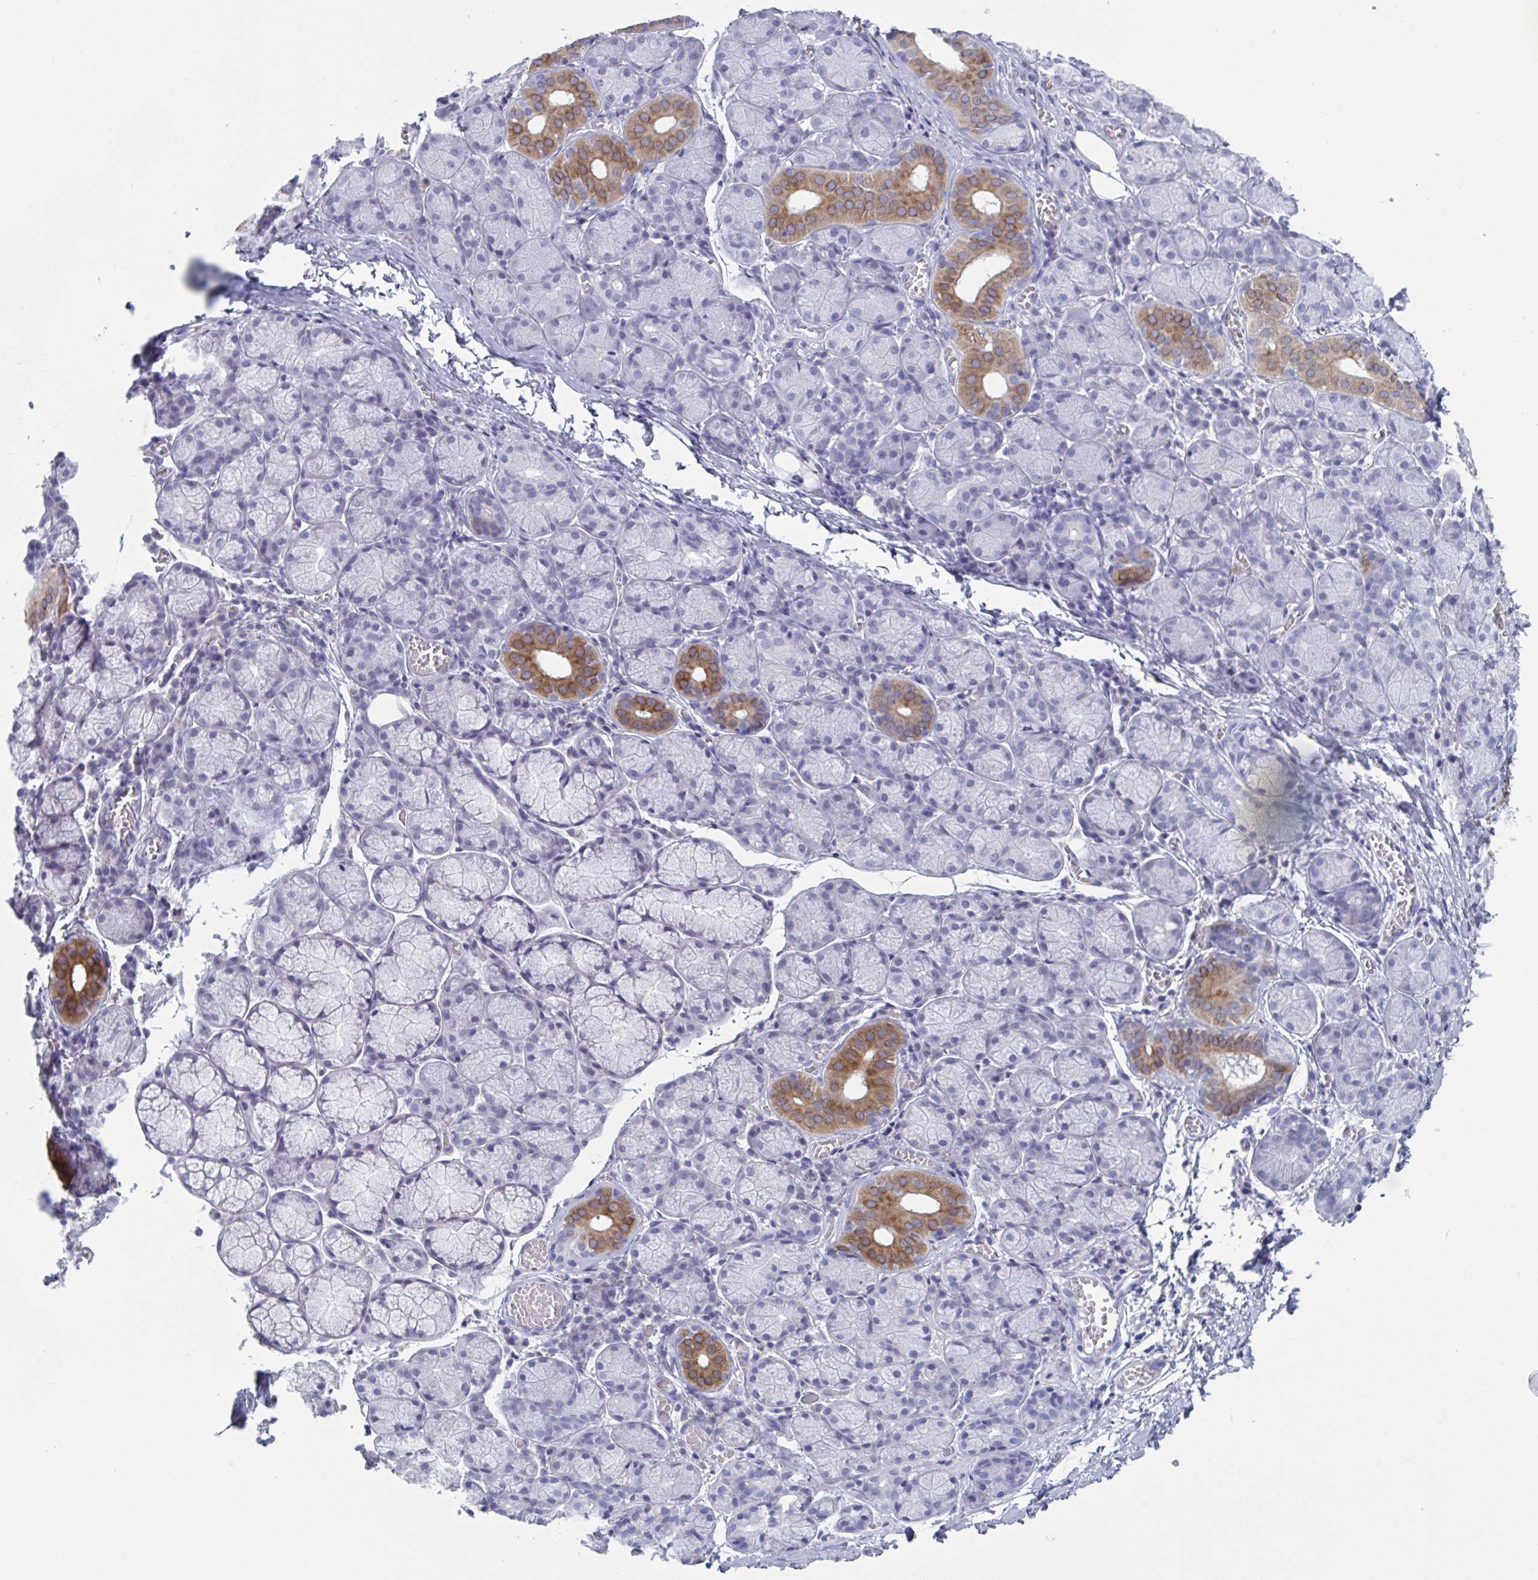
{"staining": {"intensity": "strong", "quantity": "<25%", "location": "cytoplasmic/membranous"}, "tissue": "salivary gland", "cell_type": "Glandular cells", "image_type": "normal", "snomed": [{"axis": "morphology", "description": "Normal tissue, NOS"}, {"axis": "topography", "description": "Salivary gland"}], "caption": "Immunohistochemistry (IHC) image of normal salivary gland: human salivary gland stained using IHC shows medium levels of strong protein expression localized specifically in the cytoplasmic/membranous of glandular cells, appearing as a cytoplasmic/membranous brown color.", "gene": "HSD11B2", "patient": {"sex": "female", "age": 24}}